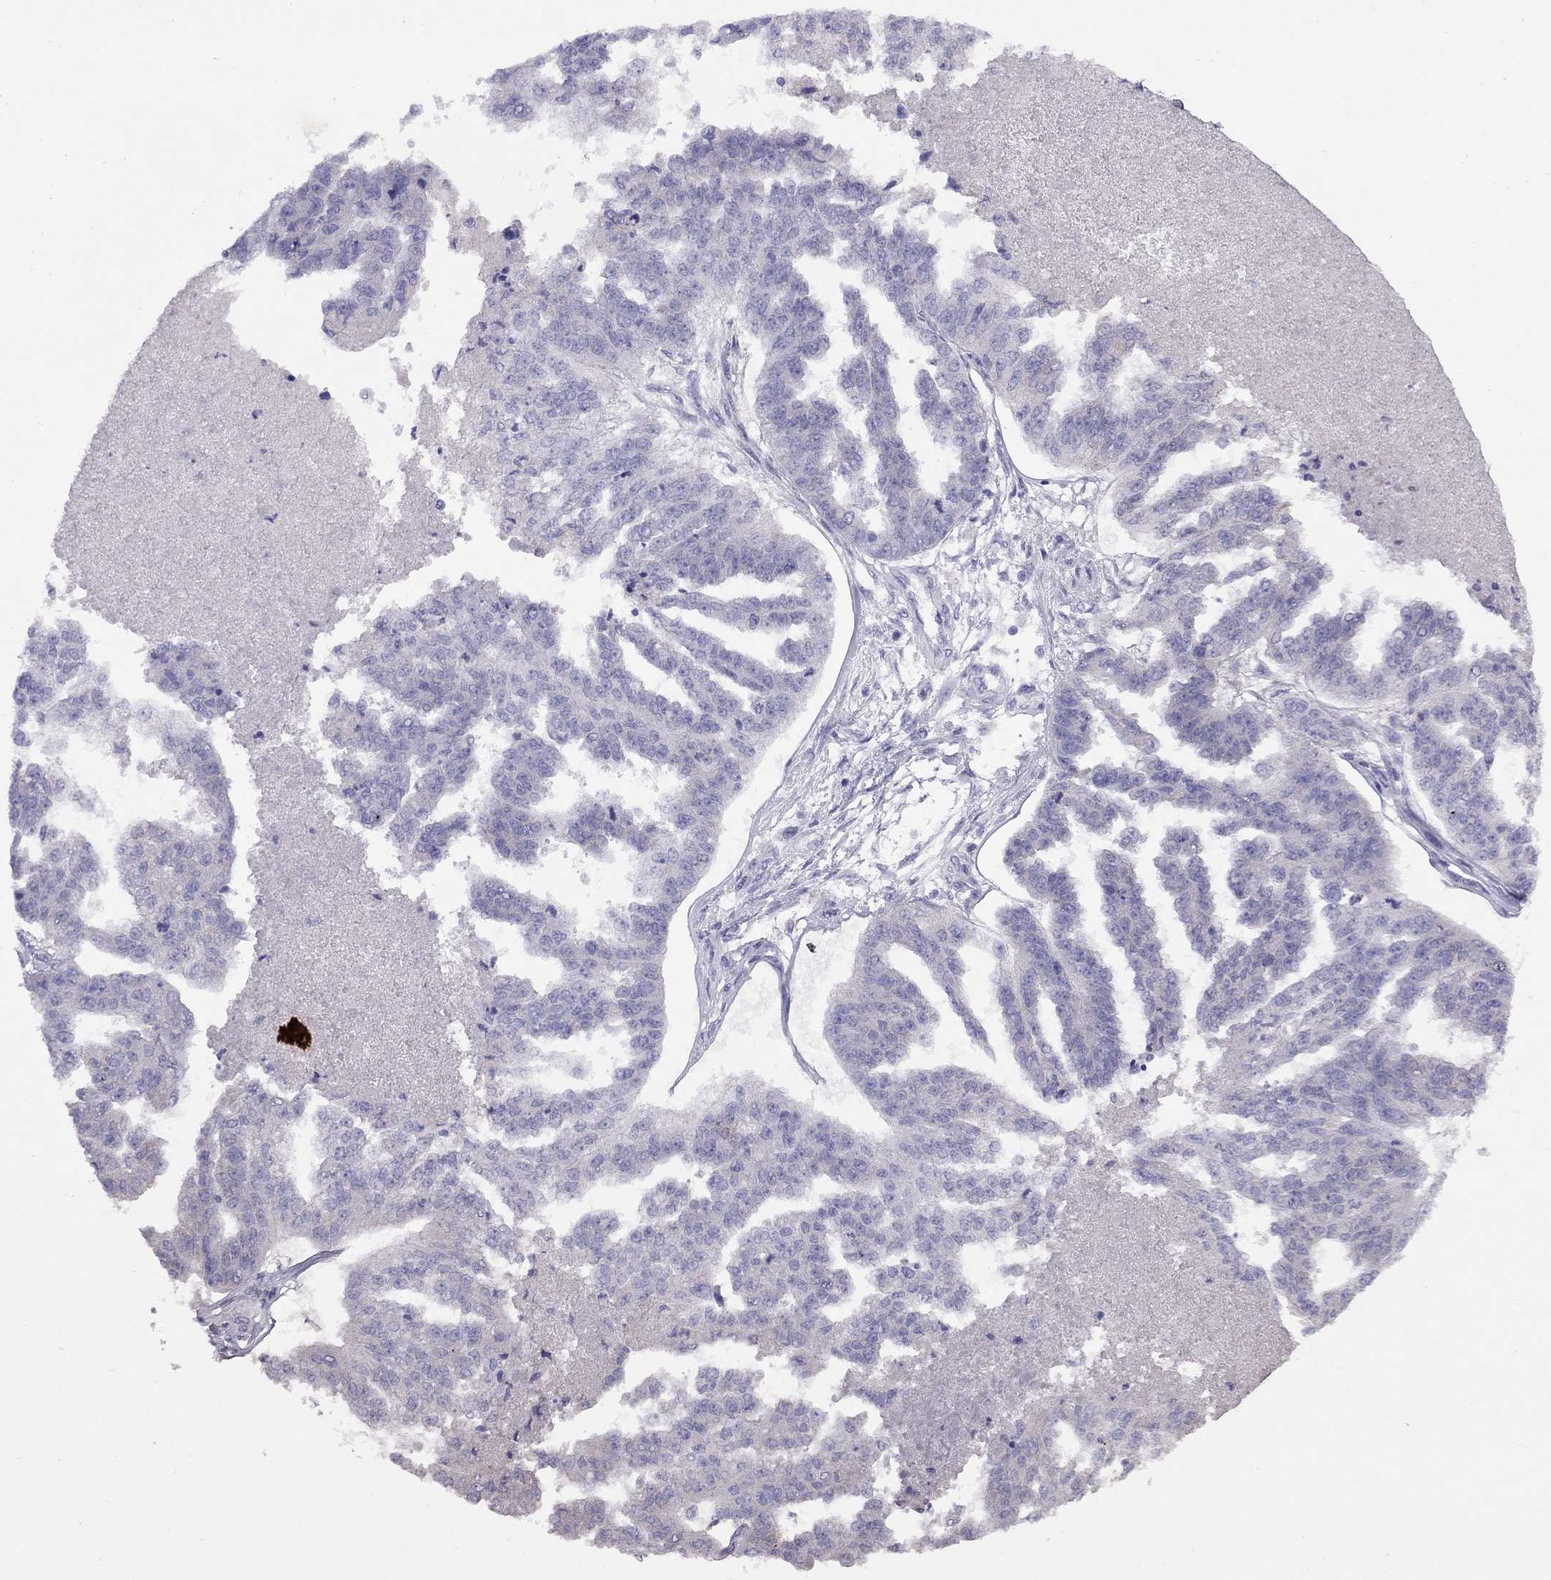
{"staining": {"intensity": "negative", "quantity": "none", "location": "none"}, "tissue": "ovarian cancer", "cell_type": "Tumor cells", "image_type": "cancer", "snomed": [{"axis": "morphology", "description": "Cystadenocarcinoma, serous, NOS"}, {"axis": "topography", "description": "Ovary"}], "caption": "Immunohistochemistry (IHC) image of ovarian serous cystadenocarcinoma stained for a protein (brown), which displays no staining in tumor cells. (Stains: DAB (3,3'-diaminobenzidine) IHC with hematoxylin counter stain, Microscopy: brightfield microscopy at high magnification).", "gene": "CPNE4", "patient": {"sex": "female", "age": 58}}